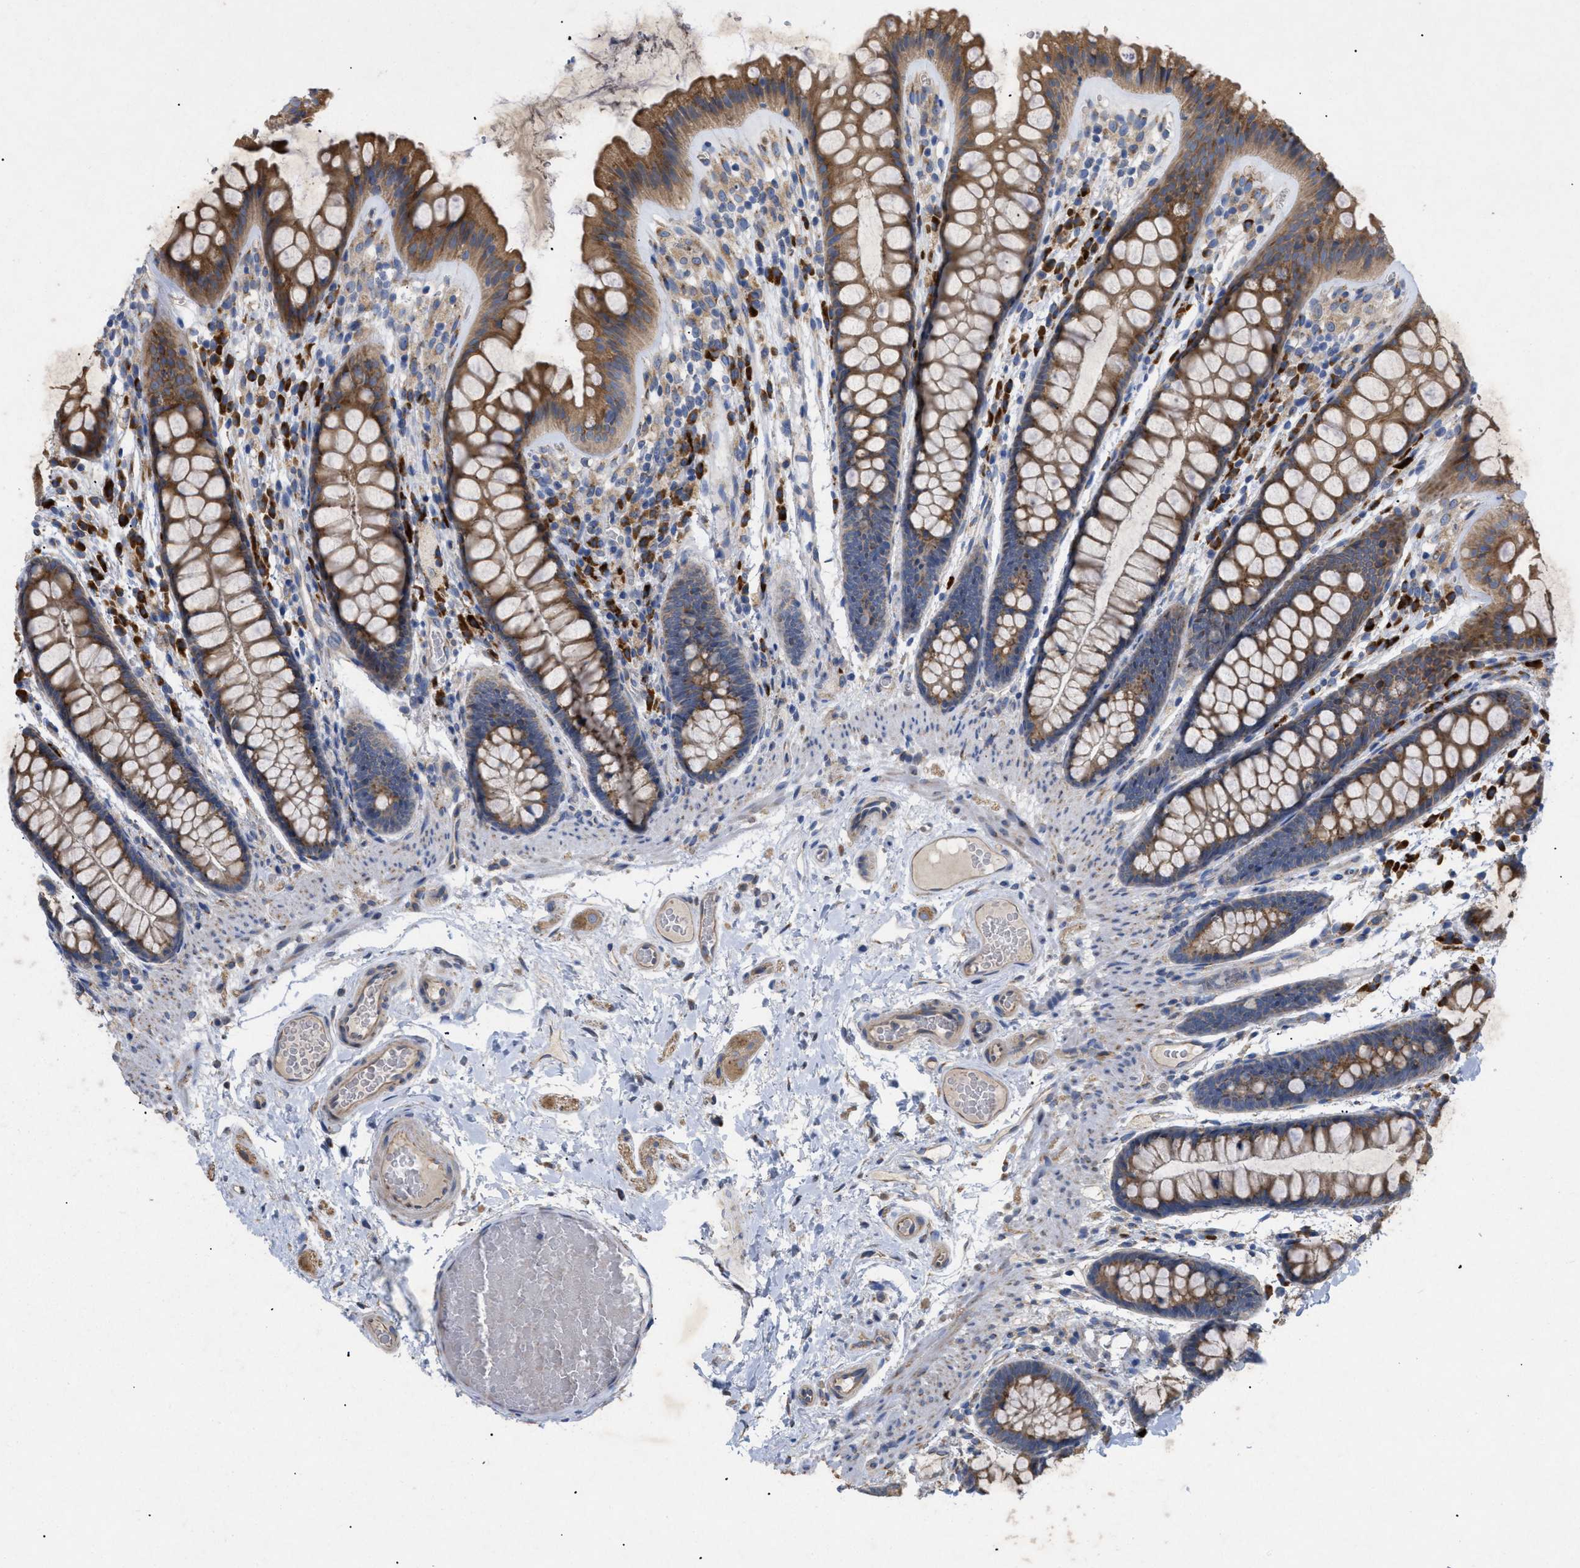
{"staining": {"intensity": "weak", "quantity": ">75%", "location": "cytoplasmic/membranous"}, "tissue": "colon", "cell_type": "Endothelial cells", "image_type": "normal", "snomed": [{"axis": "morphology", "description": "Normal tissue, NOS"}, {"axis": "topography", "description": "Colon"}], "caption": "Weak cytoplasmic/membranous protein expression is appreciated in approximately >75% of endothelial cells in colon. Ihc stains the protein of interest in brown and the nuclei are stained blue.", "gene": "SLC50A1", "patient": {"sex": "female", "age": 56}}